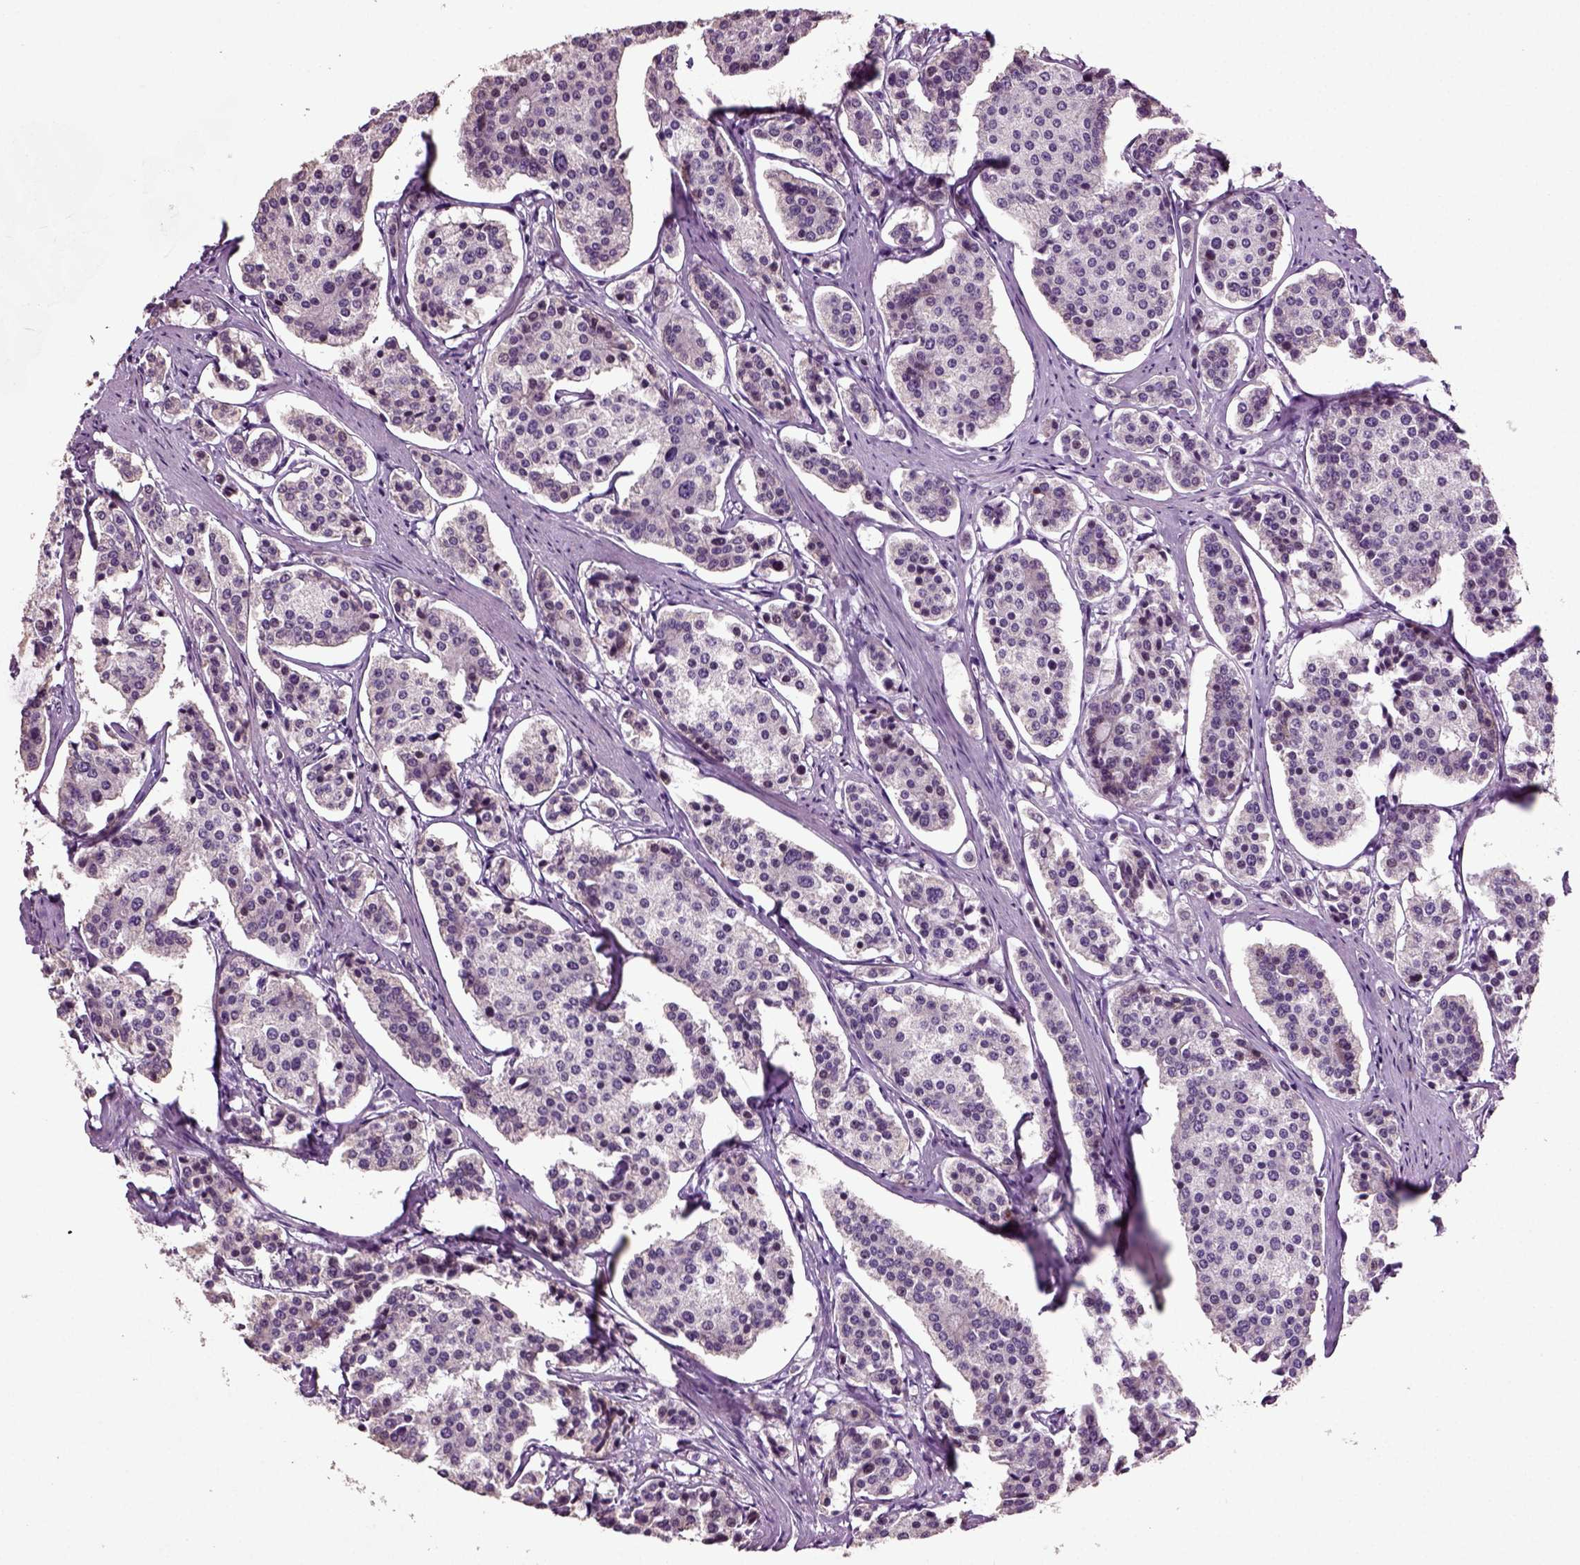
{"staining": {"intensity": "negative", "quantity": "none", "location": "none"}, "tissue": "carcinoid", "cell_type": "Tumor cells", "image_type": "cancer", "snomed": [{"axis": "morphology", "description": "Carcinoid, malignant, NOS"}, {"axis": "topography", "description": "Small intestine"}], "caption": "The photomicrograph reveals no staining of tumor cells in carcinoid.", "gene": "ARID3A", "patient": {"sex": "female", "age": 65}}